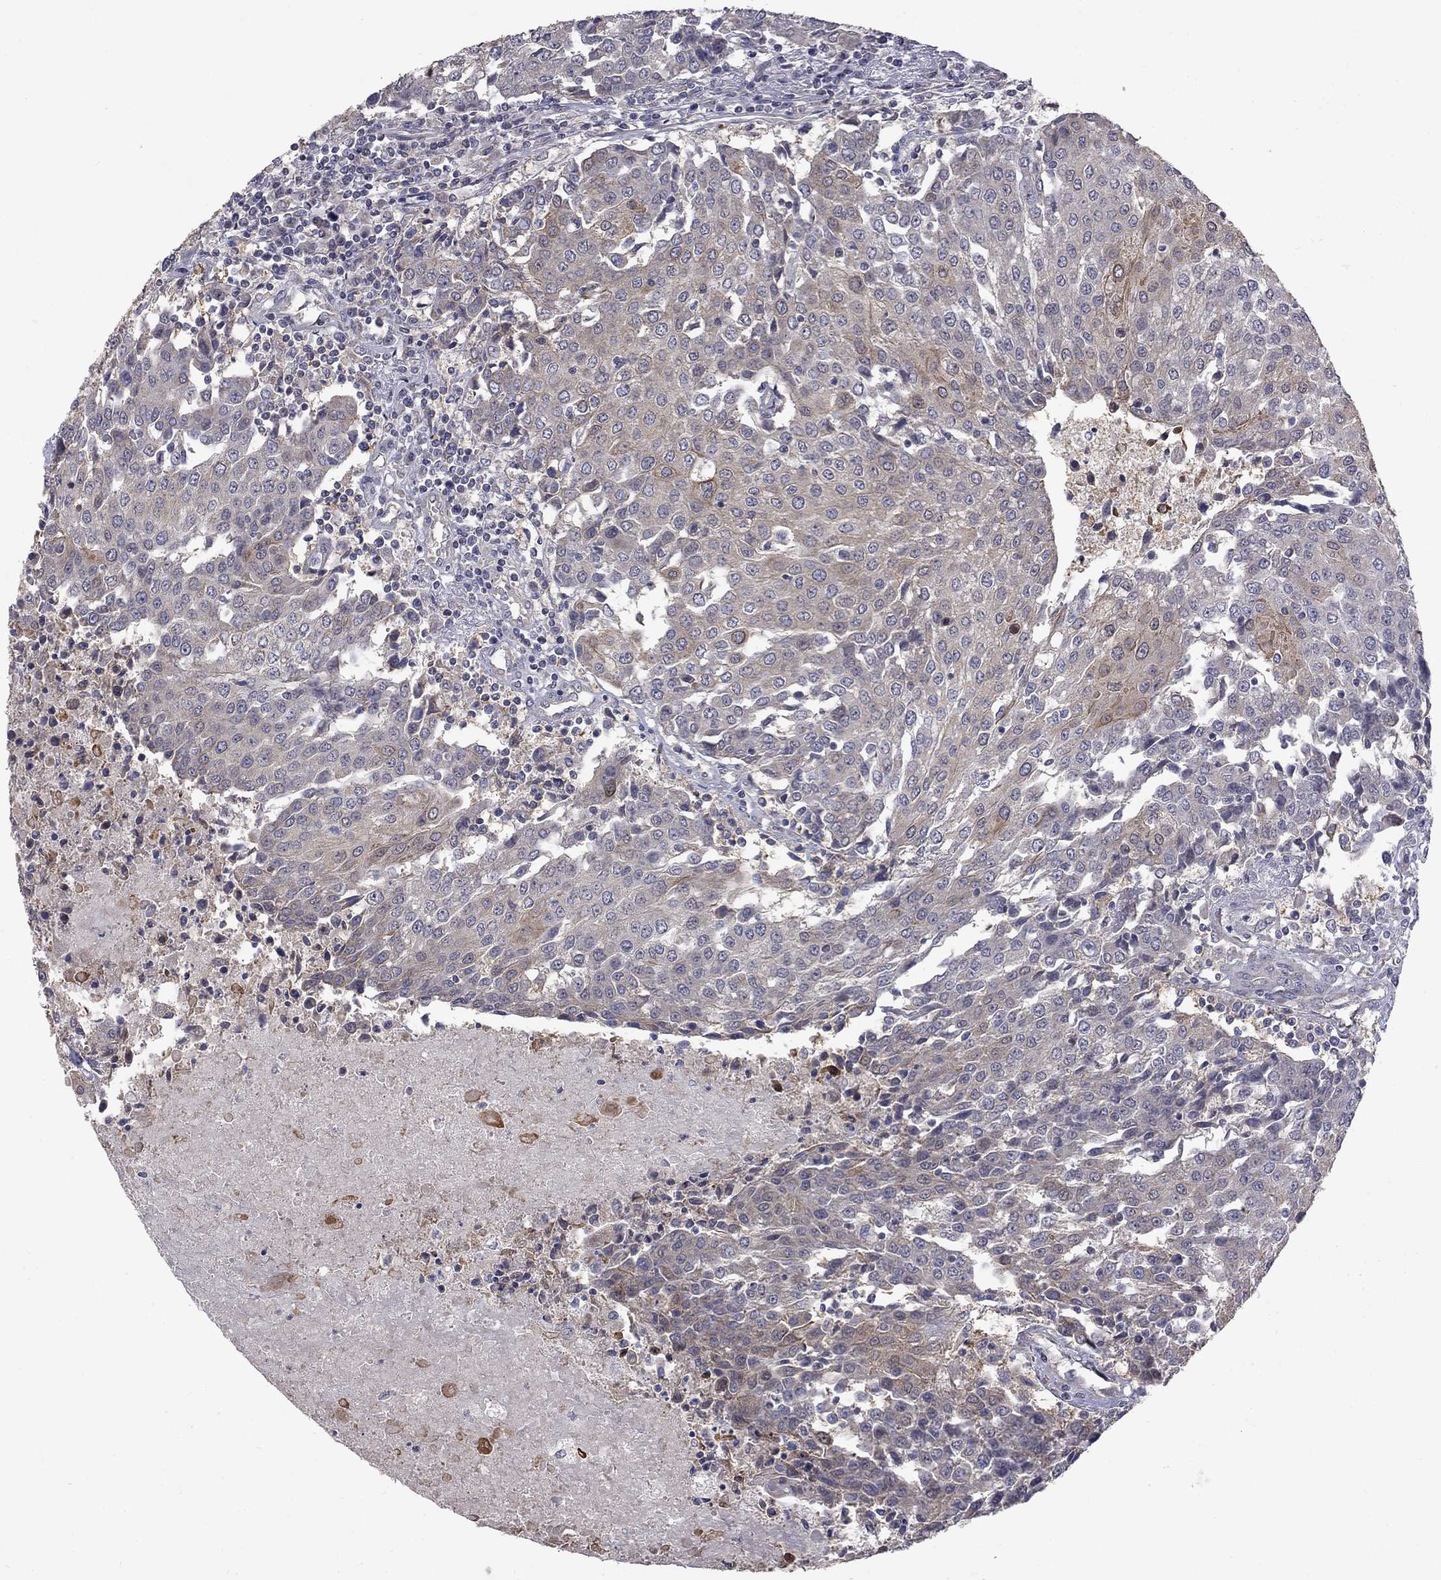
{"staining": {"intensity": "moderate", "quantity": "<25%", "location": "cytoplasmic/membranous"}, "tissue": "urothelial cancer", "cell_type": "Tumor cells", "image_type": "cancer", "snomed": [{"axis": "morphology", "description": "Urothelial carcinoma, High grade"}, {"axis": "topography", "description": "Urinary bladder"}], "caption": "This photomicrograph shows IHC staining of urothelial carcinoma (high-grade), with low moderate cytoplasmic/membranous positivity in about <25% of tumor cells.", "gene": "SLC39A14", "patient": {"sex": "female", "age": 85}}